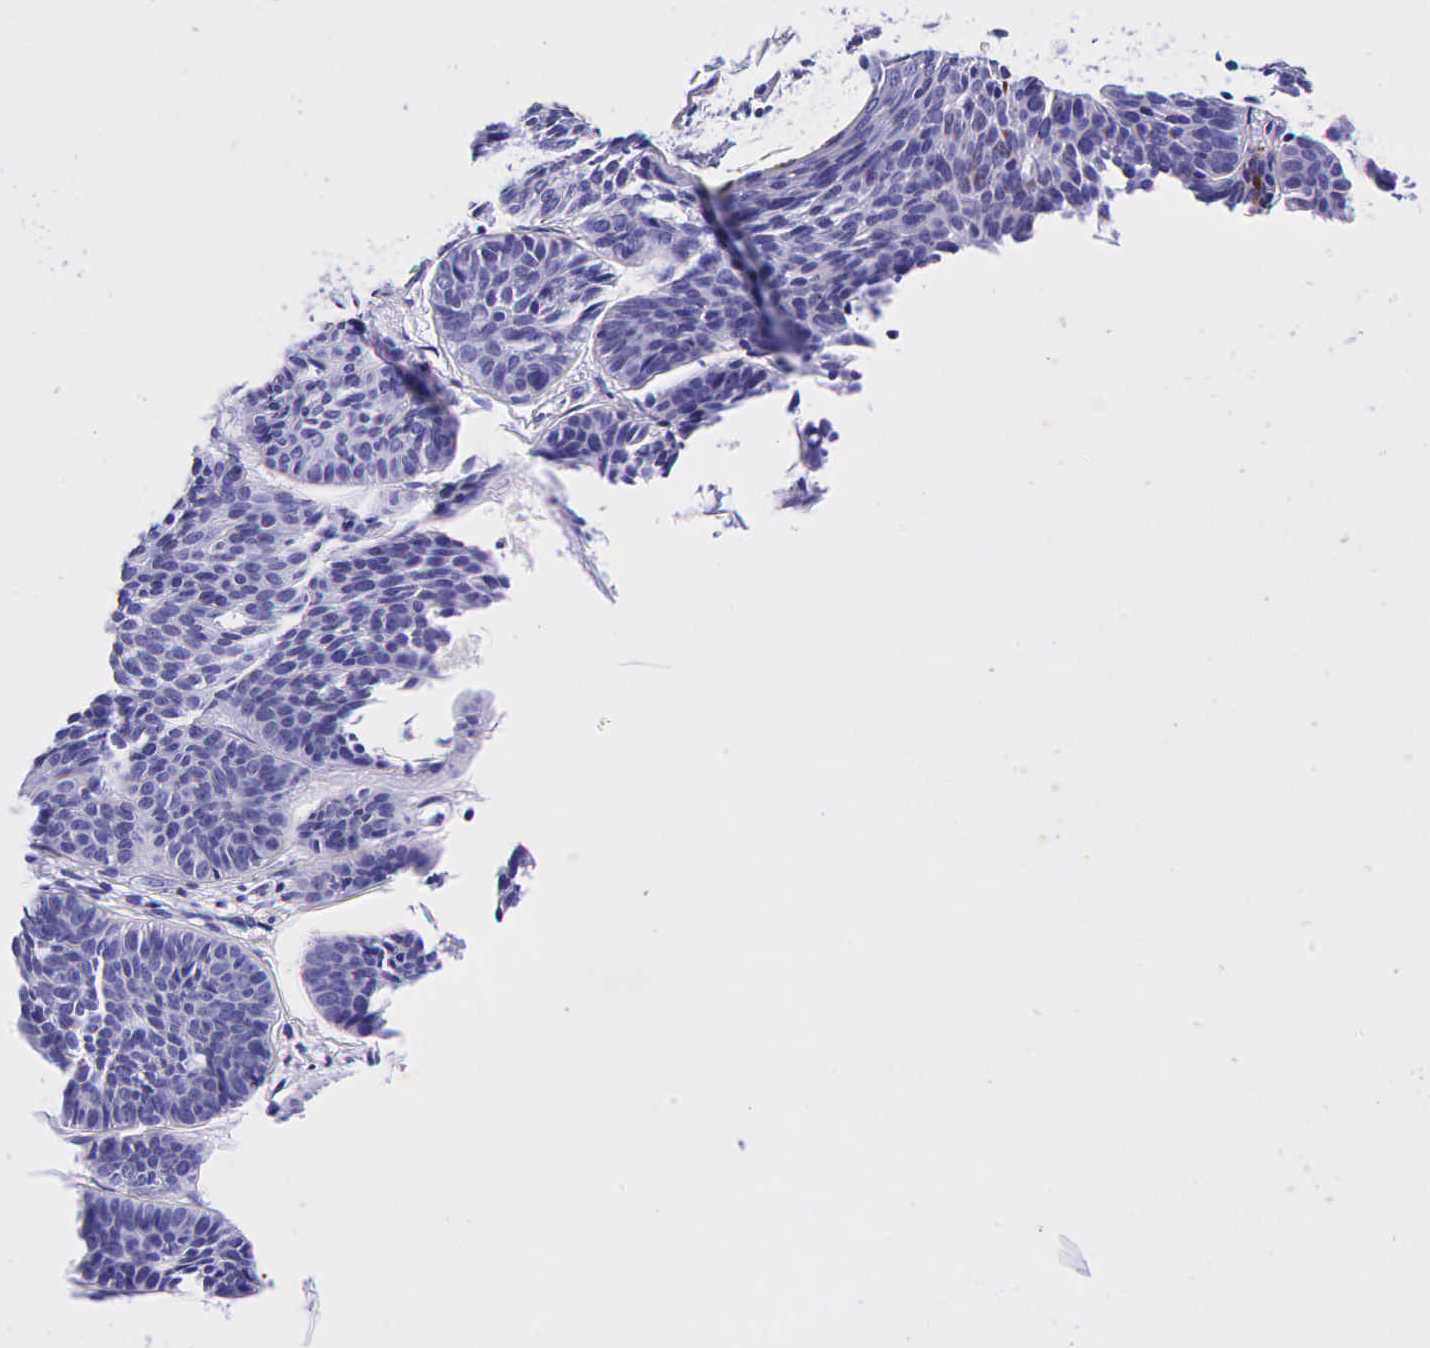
{"staining": {"intensity": "negative", "quantity": "none", "location": "none"}, "tissue": "skin cancer", "cell_type": "Tumor cells", "image_type": "cancer", "snomed": [{"axis": "morphology", "description": "Basal cell carcinoma"}, {"axis": "topography", "description": "Skin"}], "caption": "DAB (3,3'-diaminobenzidine) immunohistochemical staining of skin cancer exhibits no significant staining in tumor cells. (DAB (3,3'-diaminobenzidine) immunohistochemistry with hematoxylin counter stain).", "gene": "GCG", "patient": {"sex": "female", "age": 62}}